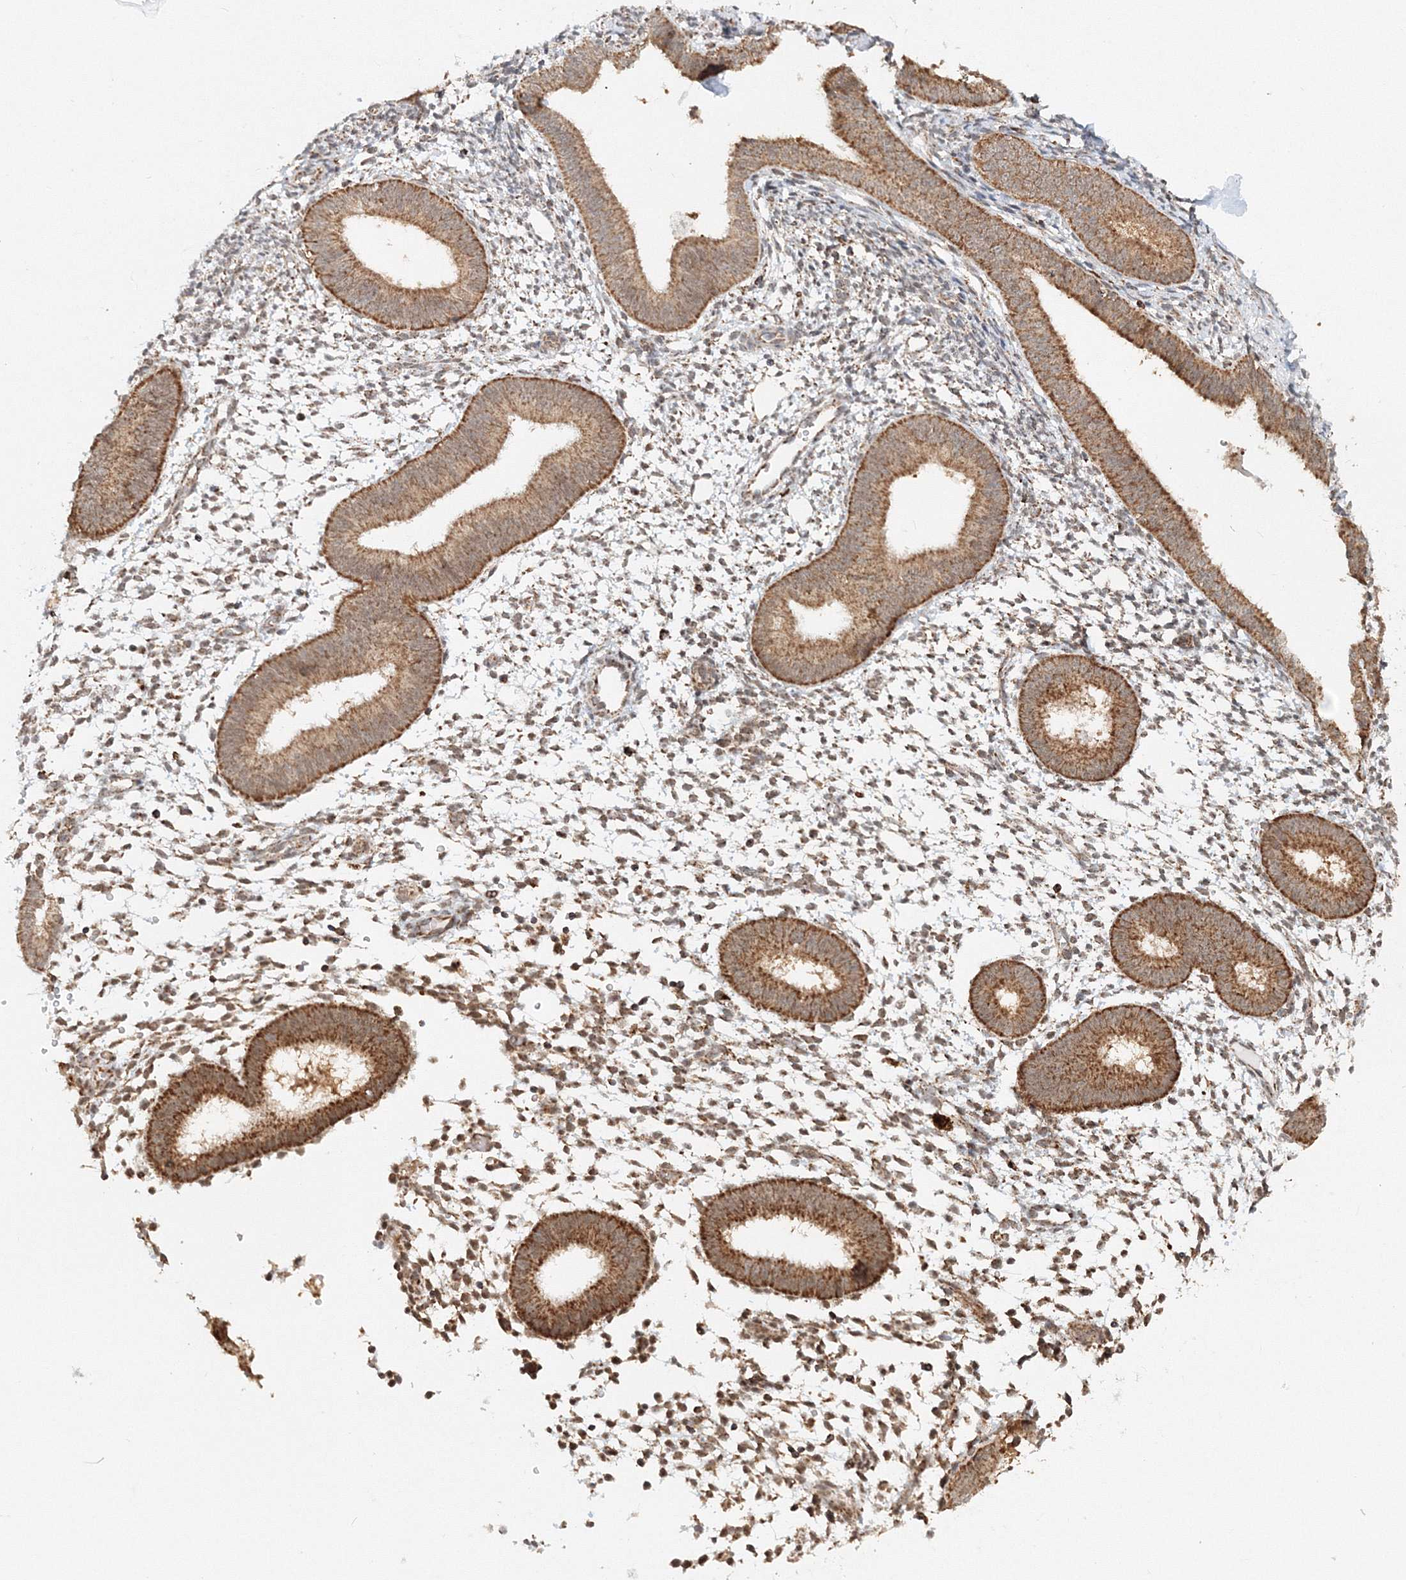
{"staining": {"intensity": "moderate", "quantity": "25%-75%", "location": "cytoplasmic/membranous"}, "tissue": "endometrium", "cell_type": "Cells in endometrial stroma", "image_type": "normal", "snomed": [{"axis": "morphology", "description": "Normal tissue, NOS"}, {"axis": "topography", "description": "Uterus"}, {"axis": "topography", "description": "Endometrium"}], "caption": "A brown stain shows moderate cytoplasmic/membranous staining of a protein in cells in endometrial stroma of normal human endometrium. (DAB IHC, brown staining for protein, blue staining for nuclei).", "gene": "PSMD6", "patient": {"sex": "female", "age": 48}}